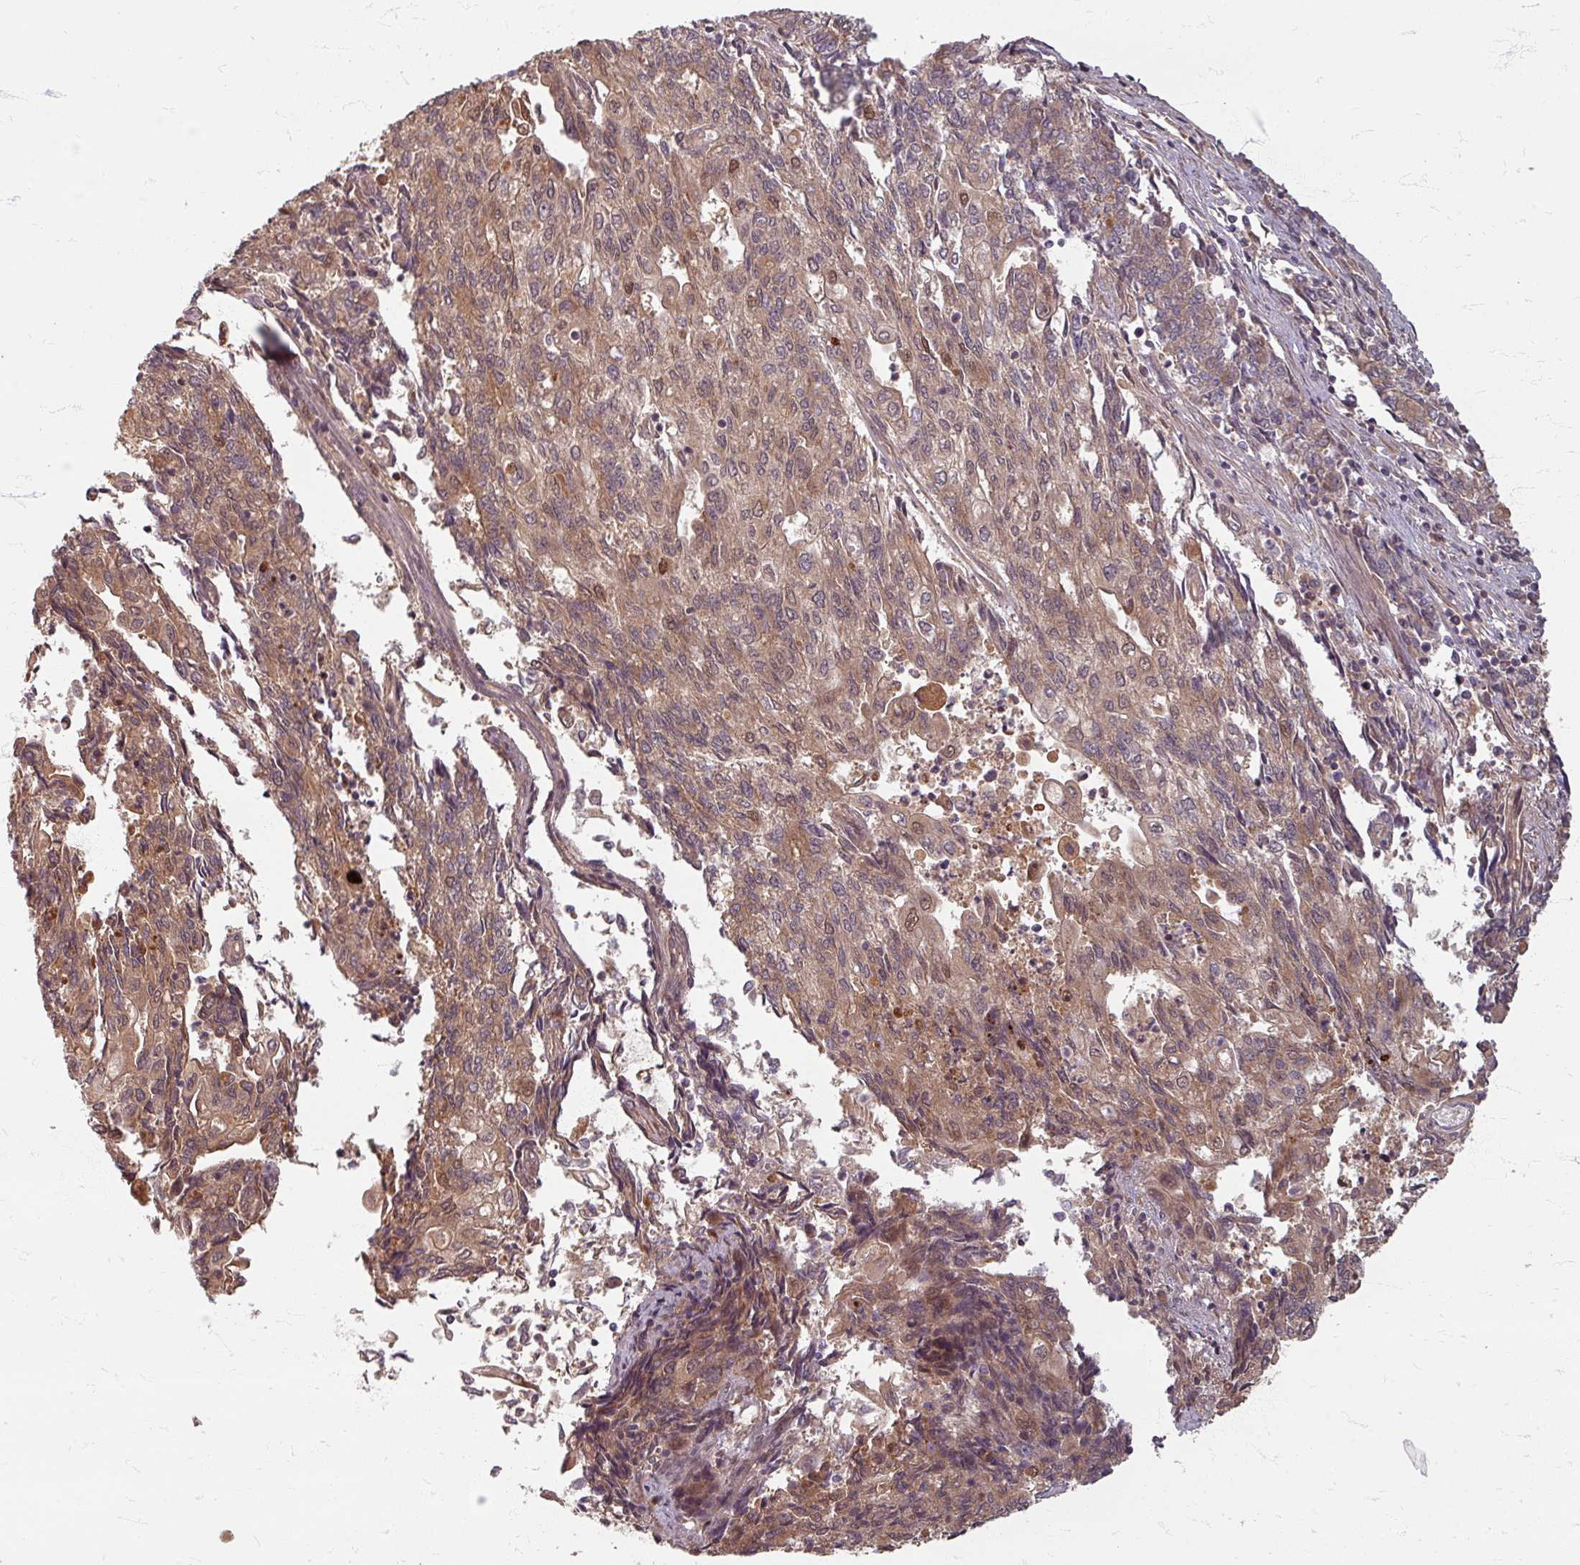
{"staining": {"intensity": "moderate", "quantity": ">75%", "location": "cytoplasmic/membranous"}, "tissue": "endometrial cancer", "cell_type": "Tumor cells", "image_type": "cancer", "snomed": [{"axis": "morphology", "description": "Adenocarcinoma, NOS"}, {"axis": "topography", "description": "Endometrium"}], "caption": "Protein staining by immunohistochemistry (IHC) exhibits moderate cytoplasmic/membranous expression in approximately >75% of tumor cells in adenocarcinoma (endometrial).", "gene": "STAM", "patient": {"sex": "female", "age": 54}}